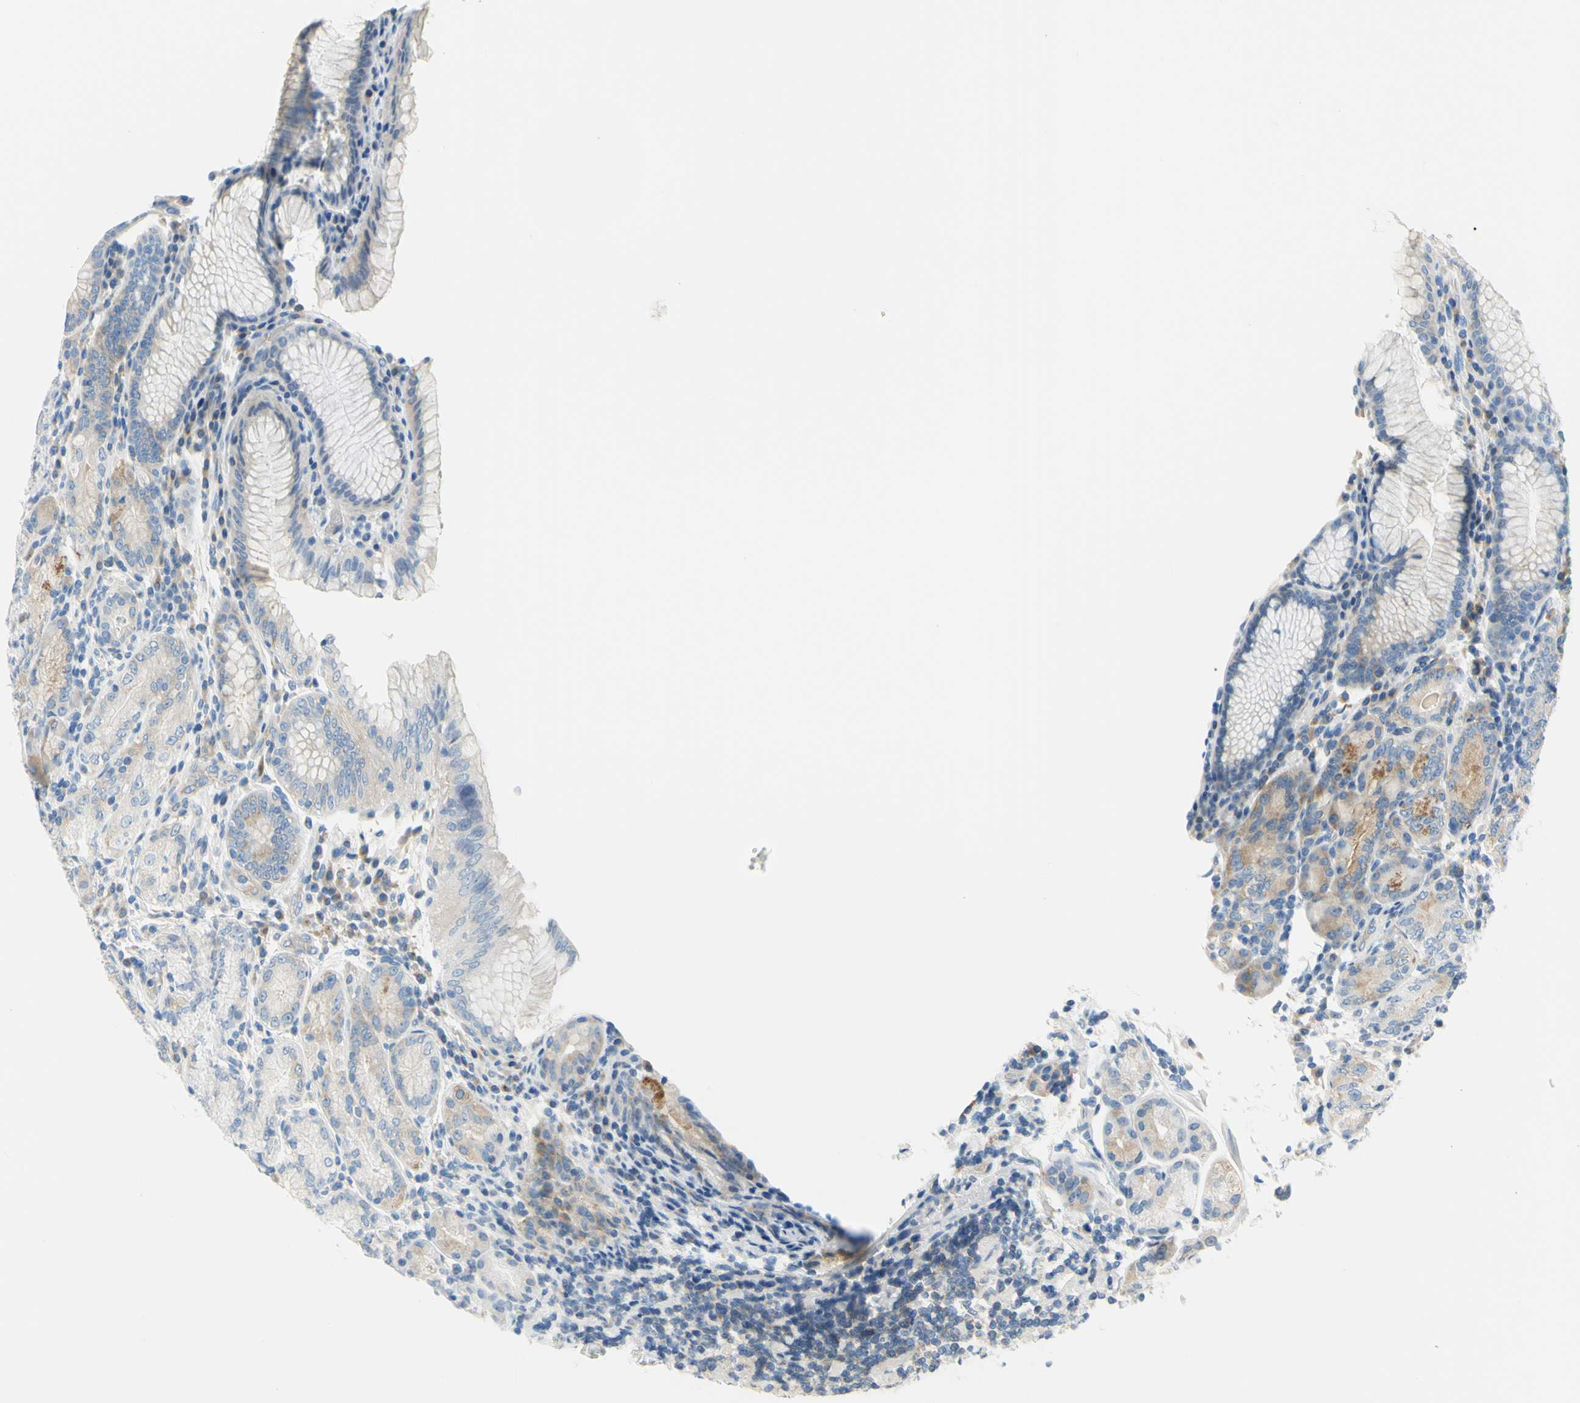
{"staining": {"intensity": "weak", "quantity": "<25%", "location": "cytoplasmic/membranous"}, "tissue": "stomach", "cell_type": "Glandular cells", "image_type": "normal", "snomed": [{"axis": "morphology", "description": "Normal tissue, NOS"}, {"axis": "topography", "description": "Stomach, lower"}], "caption": "This is a photomicrograph of immunohistochemistry staining of normal stomach, which shows no staining in glandular cells. (IHC, brightfield microscopy, high magnification).", "gene": "FRMD4B", "patient": {"sex": "female", "age": 76}}